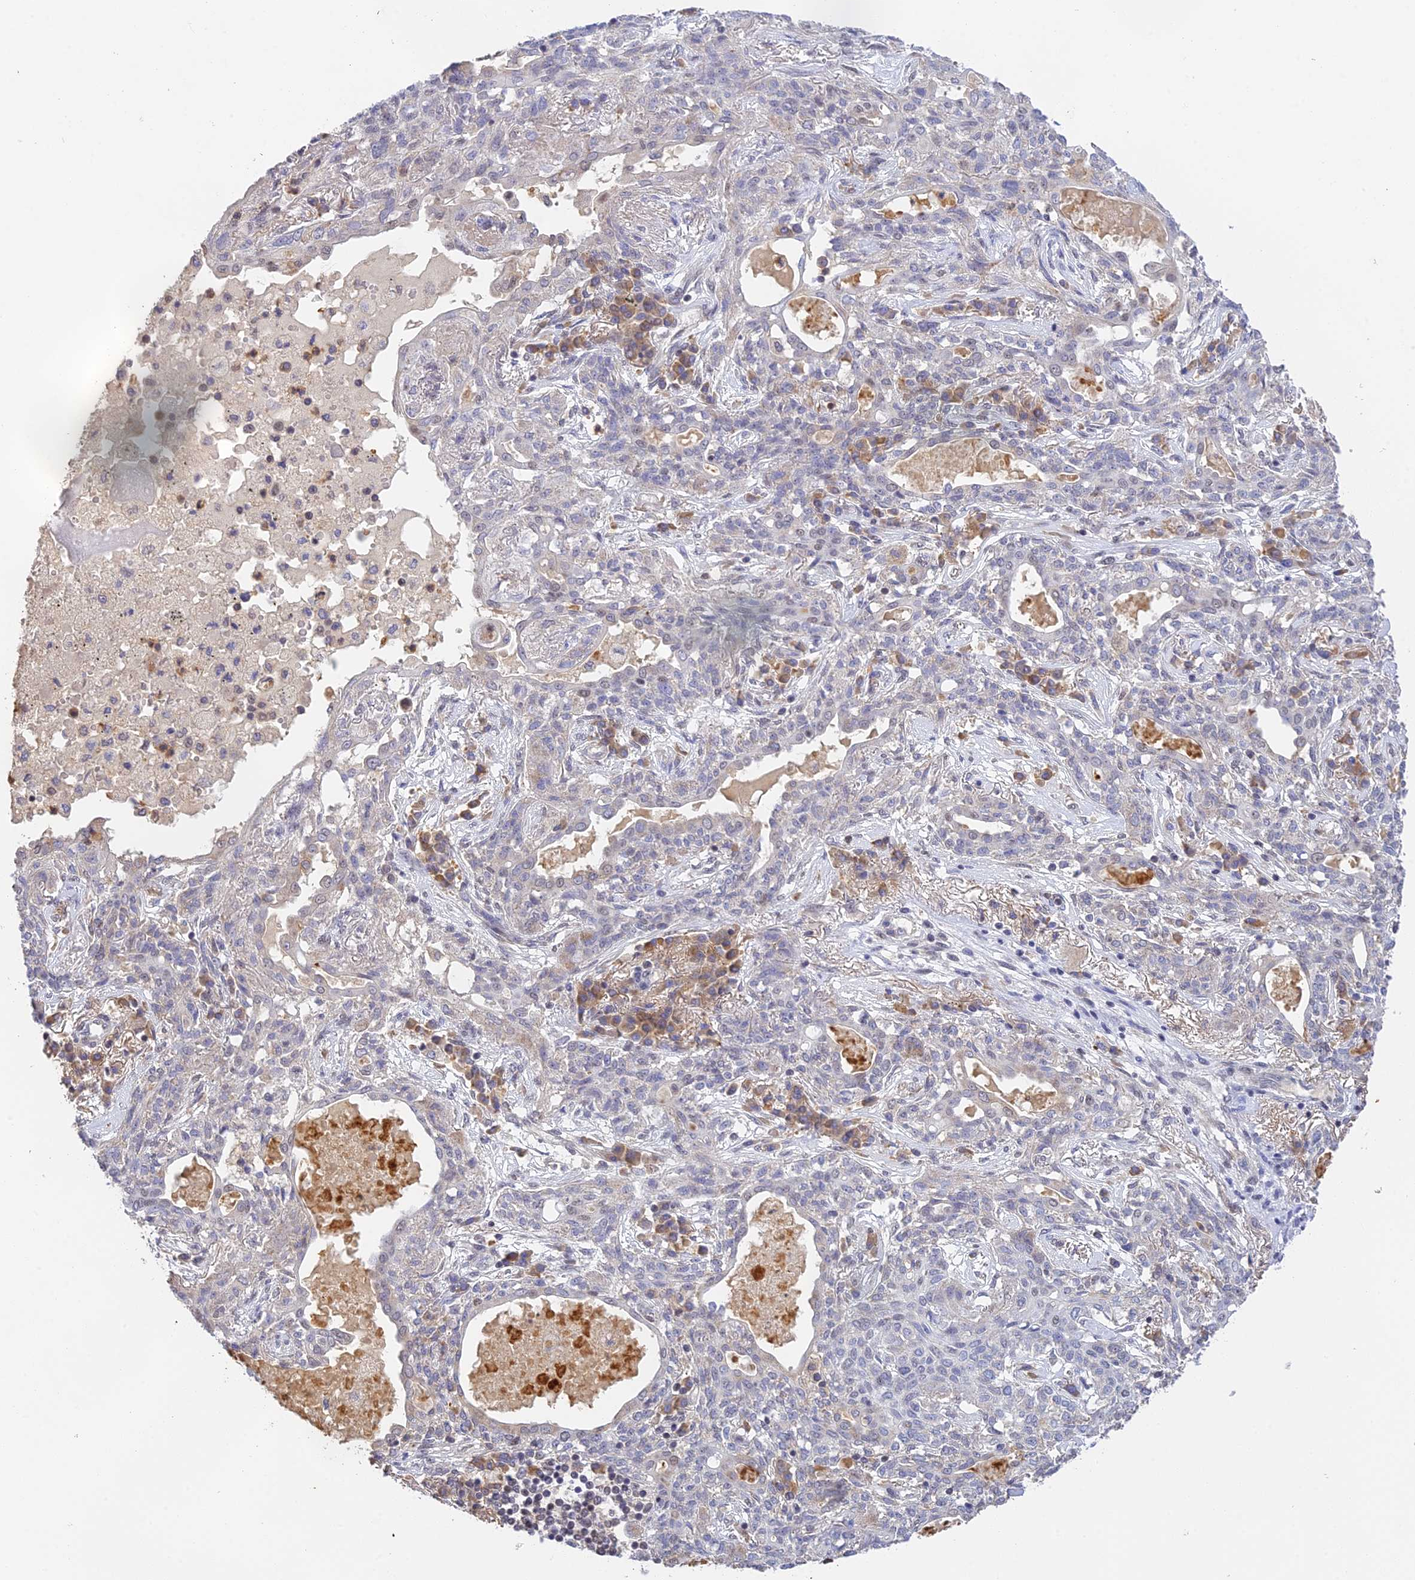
{"staining": {"intensity": "negative", "quantity": "none", "location": "none"}, "tissue": "lung cancer", "cell_type": "Tumor cells", "image_type": "cancer", "snomed": [{"axis": "morphology", "description": "Squamous cell carcinoma, NOS"}, {"axis": "topography", "description": "Lung"}], "caption": "Human lung squamous cell carcinoma stained for a protein using immunohistochemistry reveals no expression in tumor cells.", "gene": "PEX16", "patient": {"sex": "female", "age": 70}}